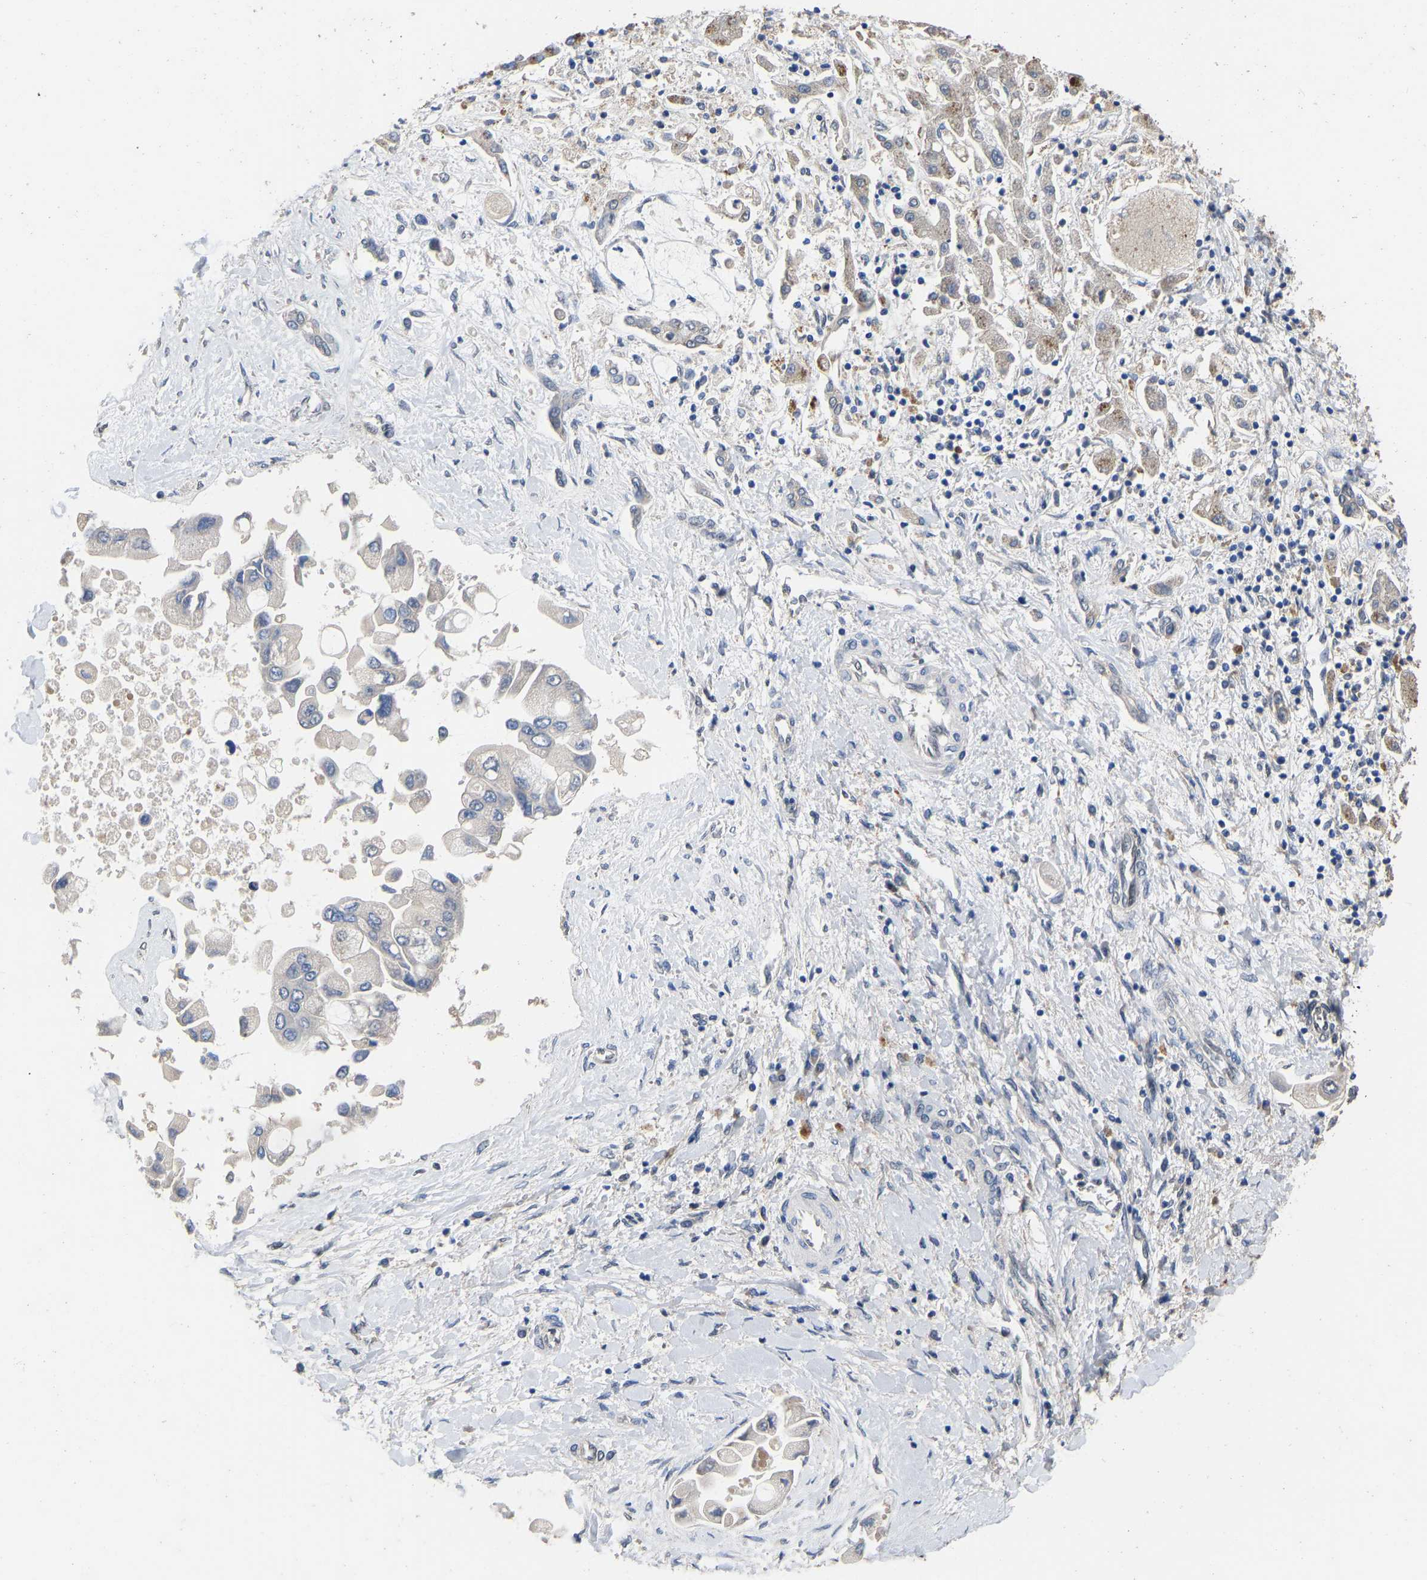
{"staining": {"intensity": "negative", "quantity": "none", "location": "none"}, "tissue": "liver cancer", "cell_type": "Tumor cells", "image_type": "cancer", "snomed": [{"axis": "morphology", "description": "Cholangiocarcinoma"}, {"axis": "topography", "description": "Liver"}], "caption": "A photomicrograph of liver cholangiocarcinoma stained for a protein exhibits no brown staining in tumor cells.", "gene": "QKI", "patient": {"sex": "male", "age": 50}}